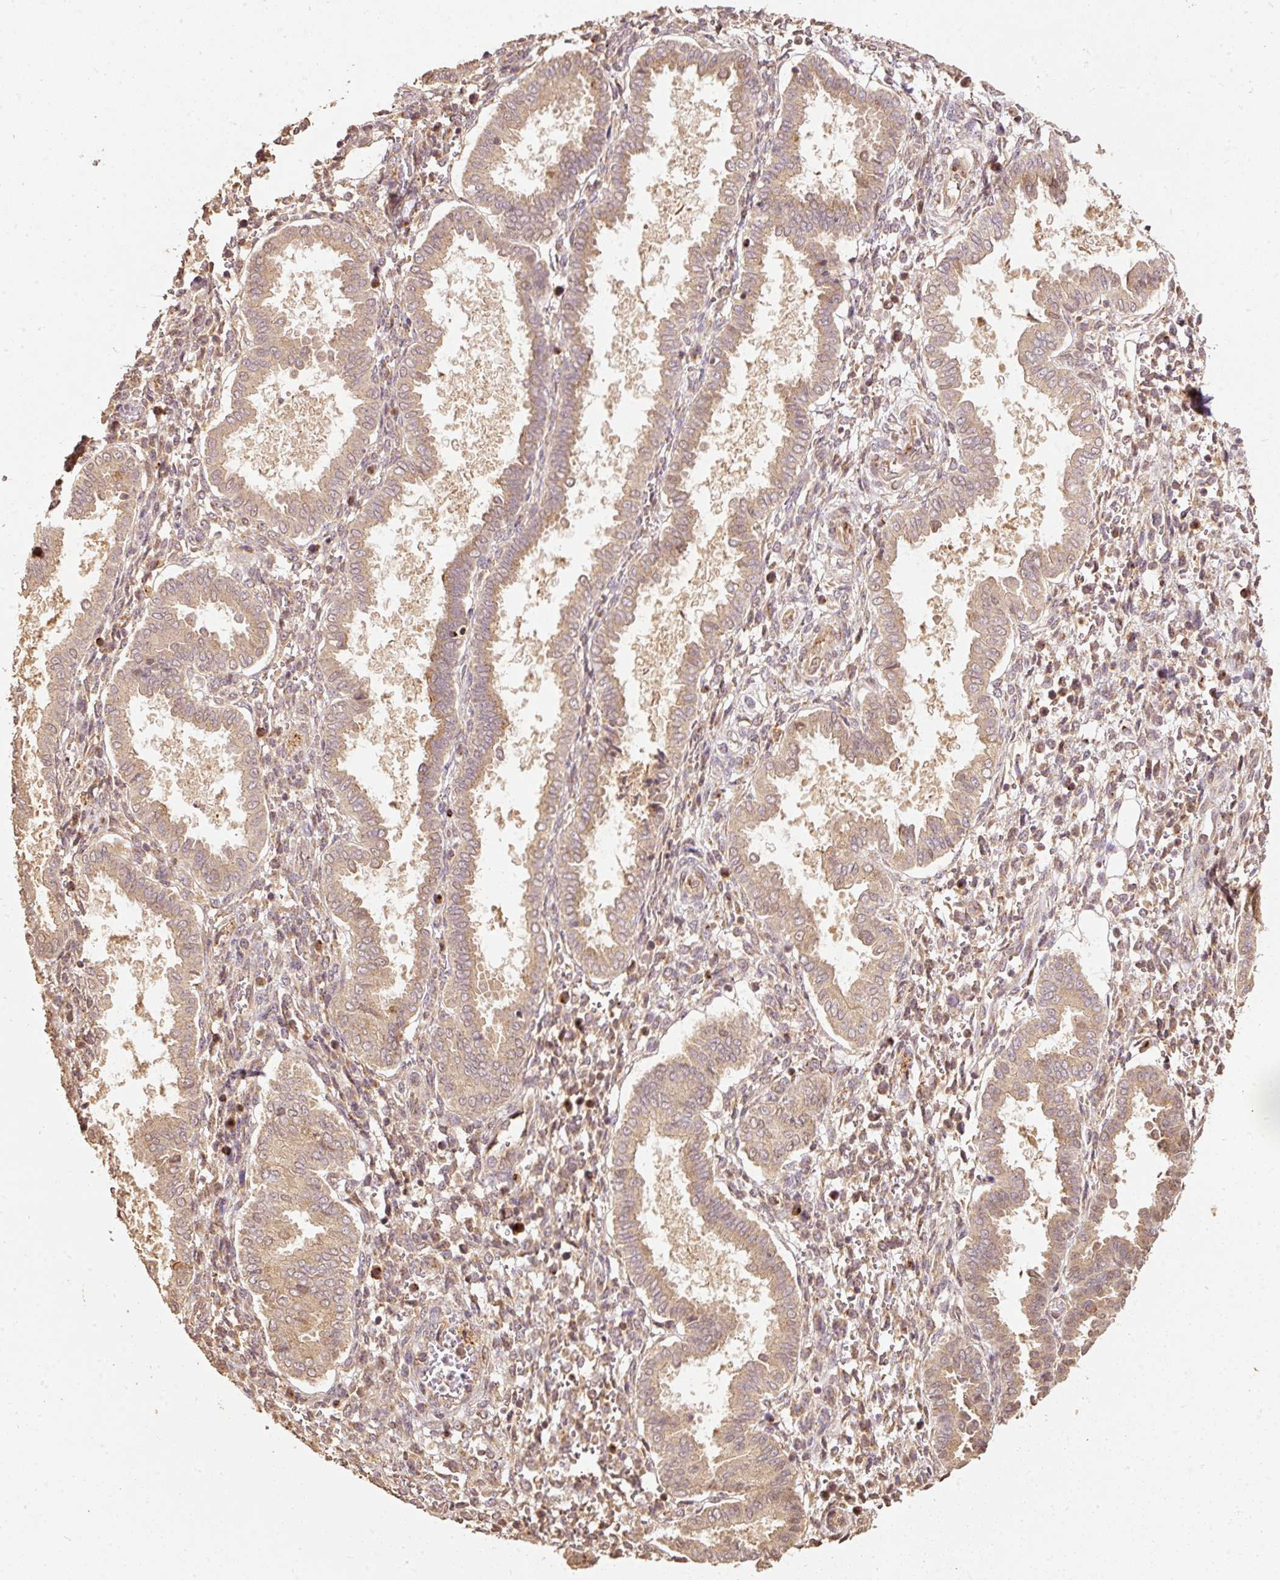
{"staining": {"intensity": "weak", "quantity": ">75%", "location": "cytoplasmic/membranous"}, "tissue": "endometrium", "cell_type": "Cells in endometrial stroma", "image_type": "normal", "snomed": [{"axis": "morphology", "description": "Normal tissue, NOS"}, {"axis": "topography", "description": "Endometrium"}], "caption": "This image shows benign endometrium stained with immunohistochemistry (IHC) to label a protein in brown. The cytoplasmic/membranous of cells in endometrial stroma show weak positivity for the protein. Nuclei are counter-stained blue.", "gene": "FUT8", "patient": {"sex": "female", "age": 24}}